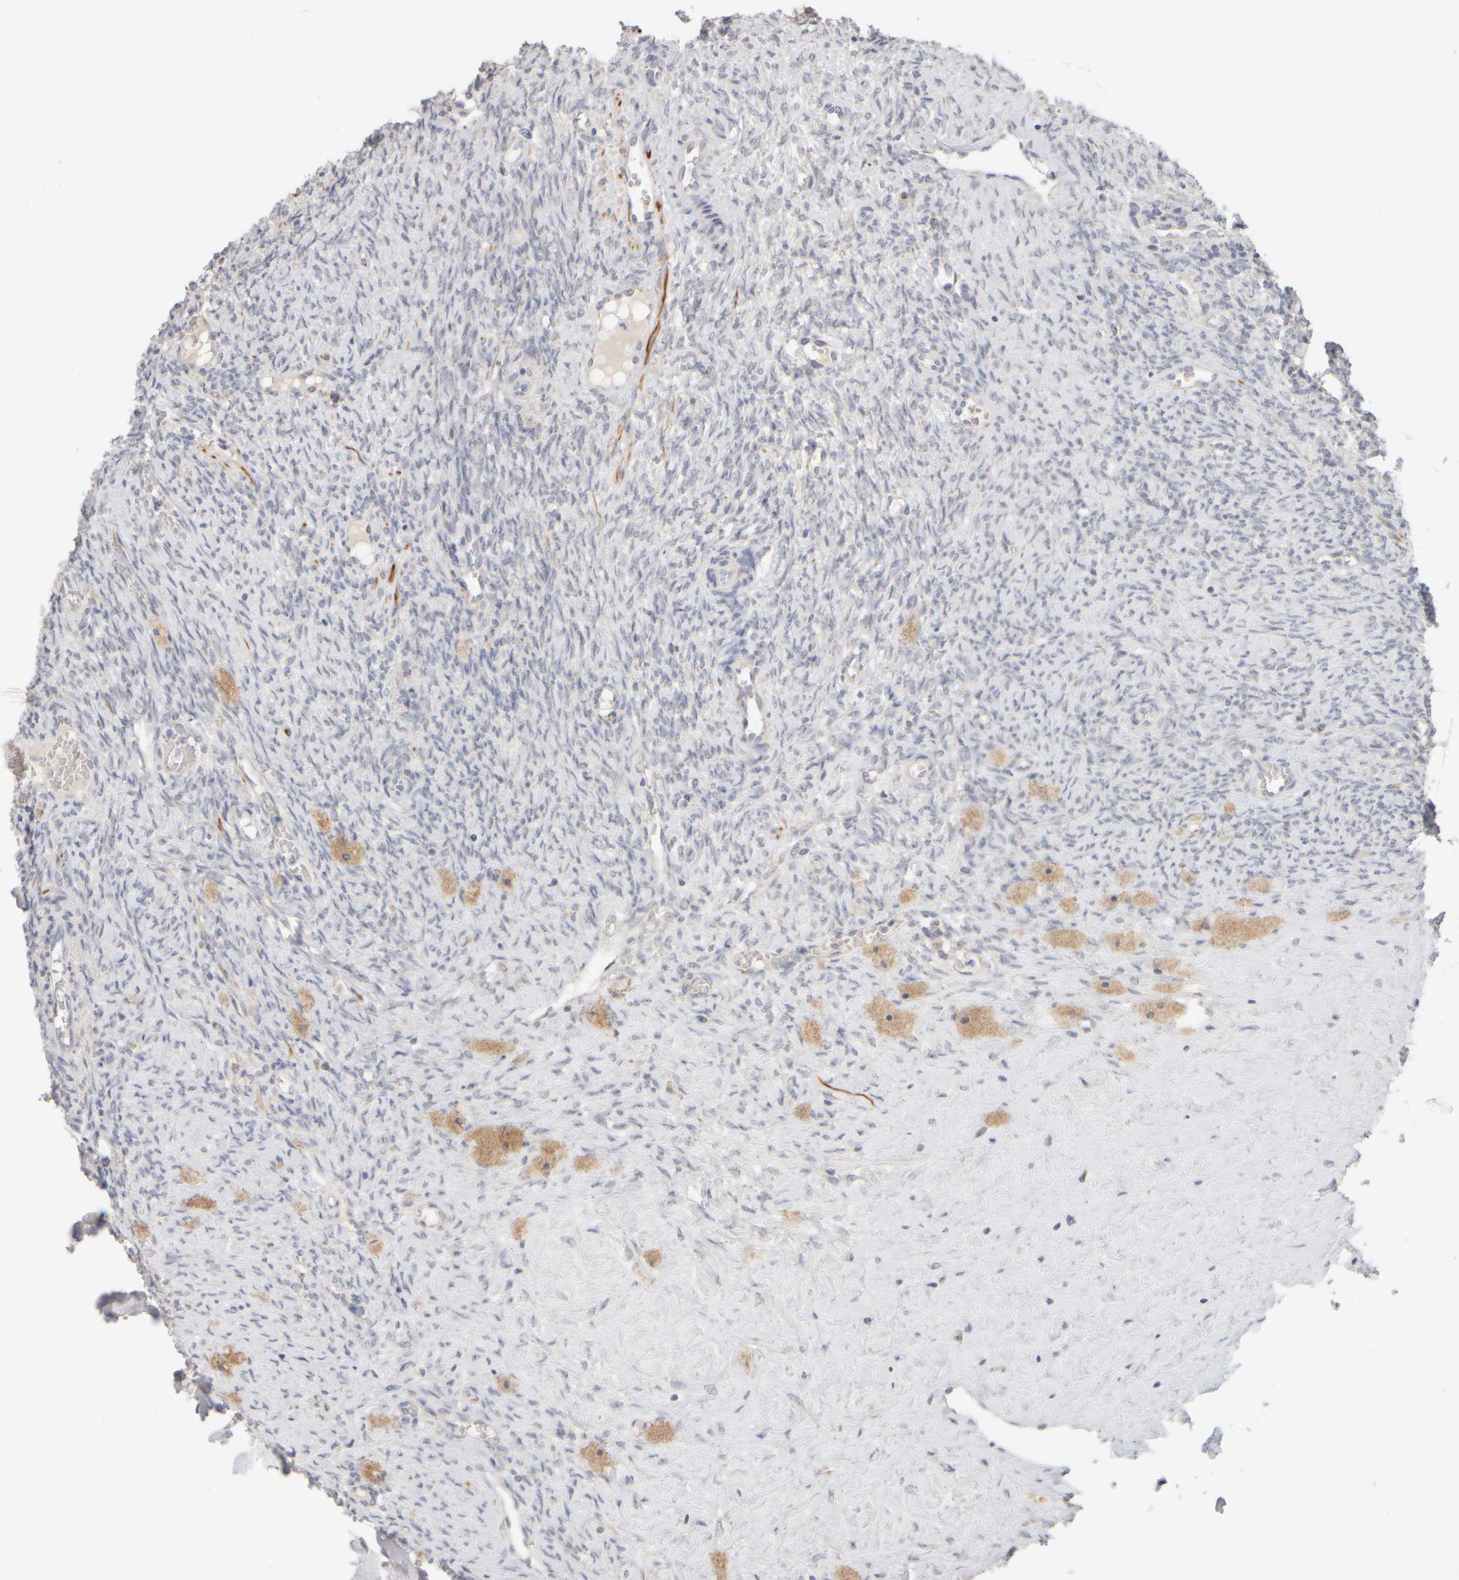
{"staining": {"intensity": "weak", "quantity": ">75%", "location": "cytoplasmic/membranous"}, "tissue": "ovary", "cell_type": "Follicle cells", "image_type": "normal", "snomed": [{"axis": "morphology", "description": "Normal tissue, NOS"}, {"axis": "topography", "description": "Ovary"}], "caption": "The image shows staining of normal ovary, revealing weak cytoplasmic/membranous protein expression (brown color) within follicle cells. (Stains: DAB (3,3'-diaminobenzidine) in brown, nuclei in blue, Microscopy: brightfield microscopy at high magnification).", "gene": "ZNF112", "patient": {"sex": "female", "age": 41}}